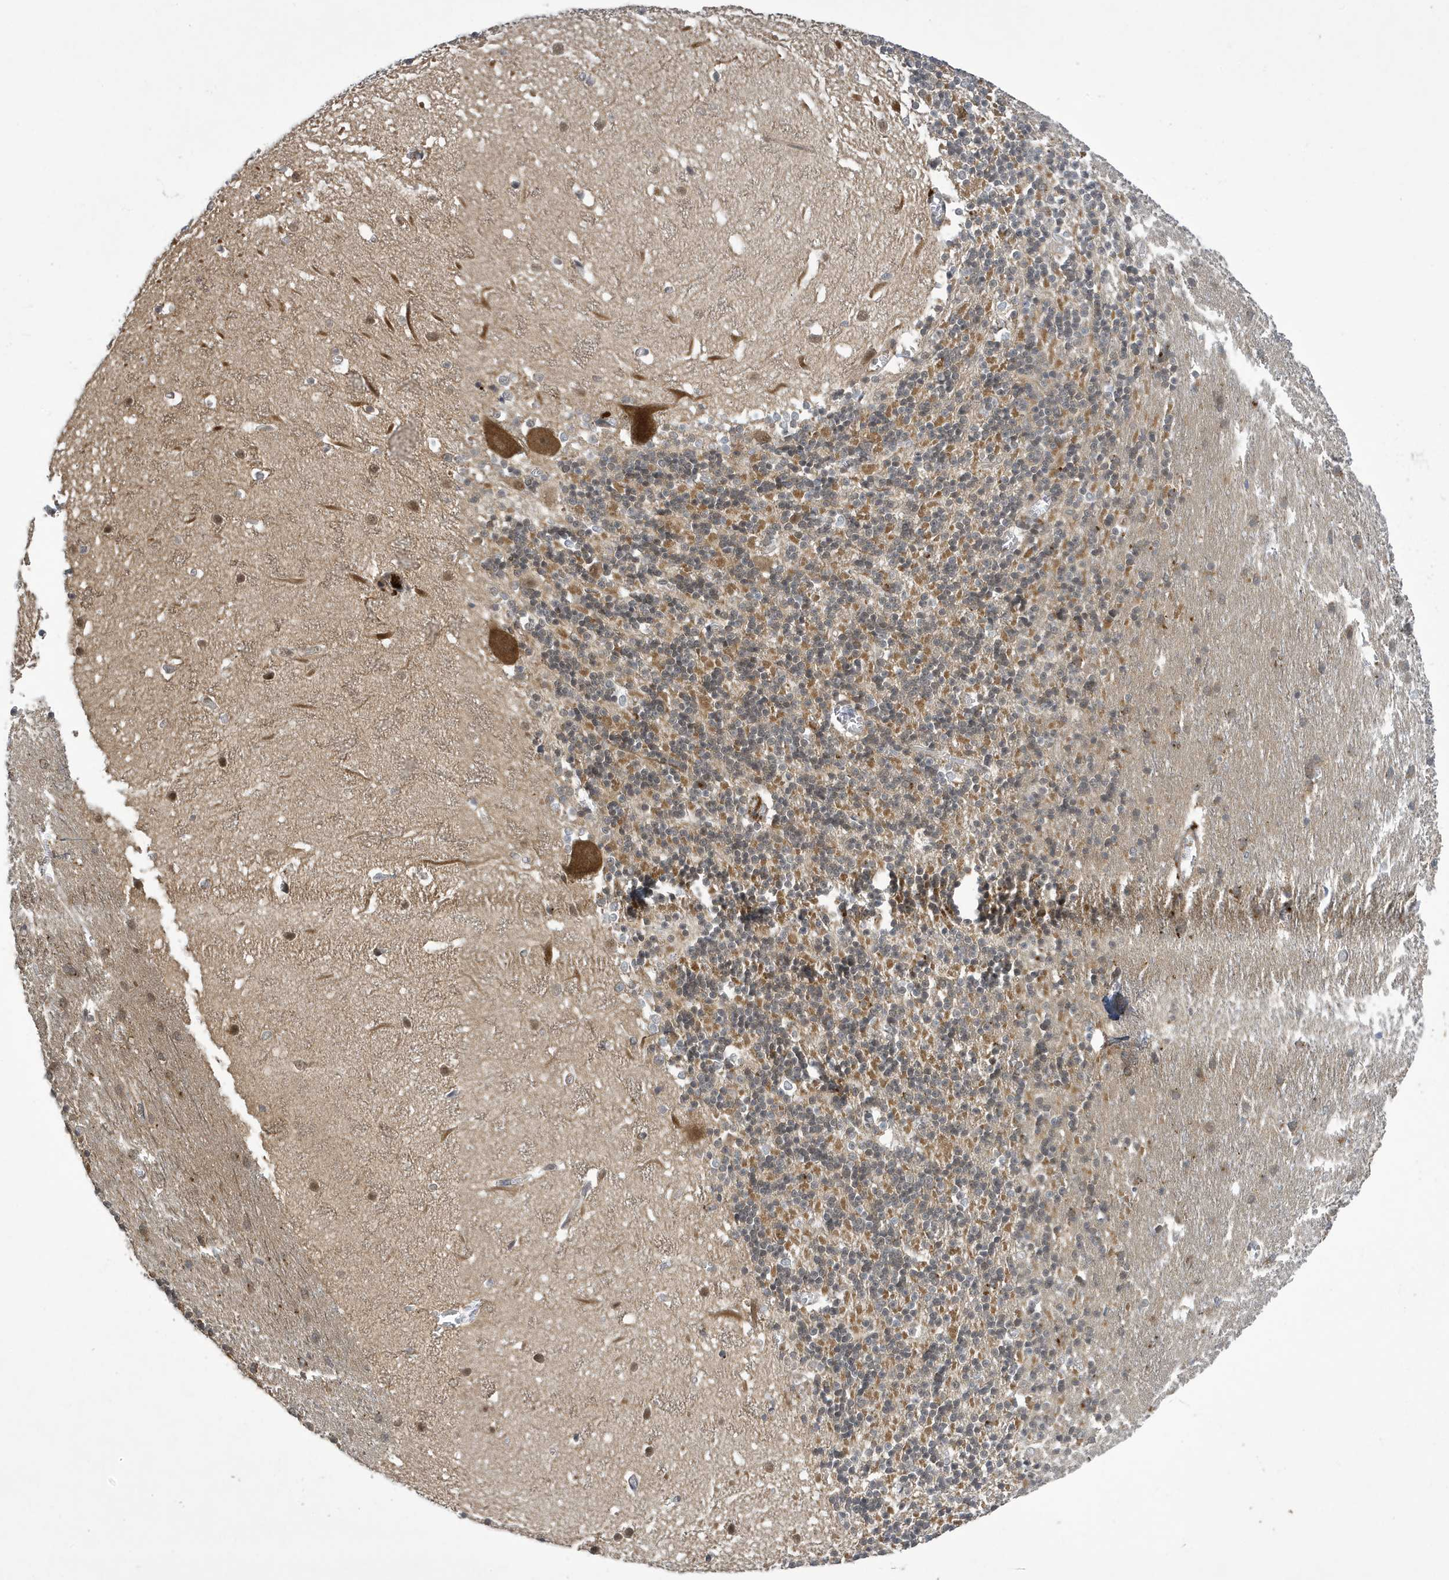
{"staining": {"intensity": "moderate", "quantity": ">75%", "location": "cytoplasmic/membranous"}, "tissue": "cerebellum", "cell_type": "Cells in granular layer", "image_type": "normal", "snomed": [{"axis": "morphology", "description": "Normal tissue, NOS"}, {"axis": "topography", "description": "Cerebellum"}], "caption": "IHC photomicrograph of unremarkable human cerebellum stained for a protein (brown), which demonstrates medium levels of moderate cytoplasmic/membranous staining in about >75% of cells in granular layer.", "gene": "NCOA7", "patient": {"sex": "male", "age": 37}}